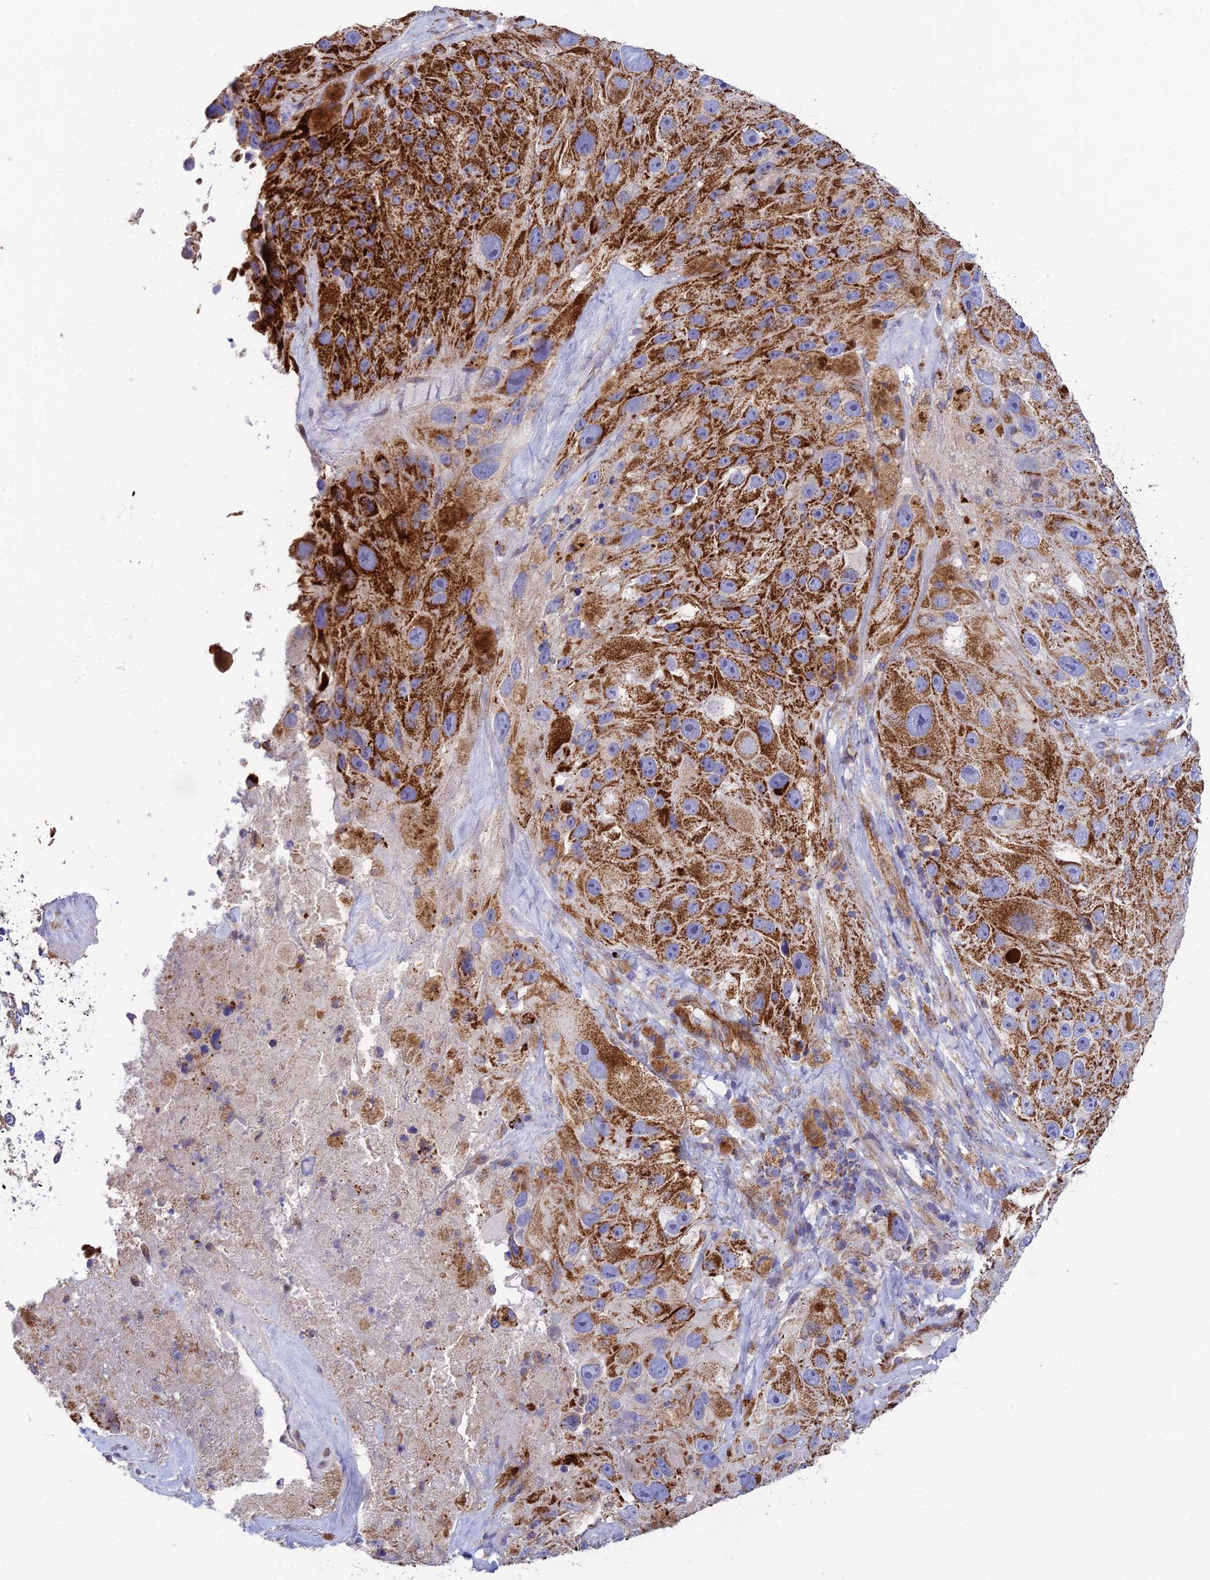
{"staining": {"intensity": "strong", "quantity": ">75%", "location": "cytoplasmic/membranous"}, "tissue": "melanoma", "cell_type": "Tumor cells", "image_type": "cancer", "snomed": [{"axis": "morphology", "description": "Malignant melanoma, Metastatic site"}, {"axis": "topography", "description": "Lymph node"}], "caption": "Immunohistochemical staining of human melanoma shows strong cytoplasmic/membranous protein expression in approximately >75% of tumor cells.", "gene": "CSPG4", "patient": {"sex": "male", "age": 62}}